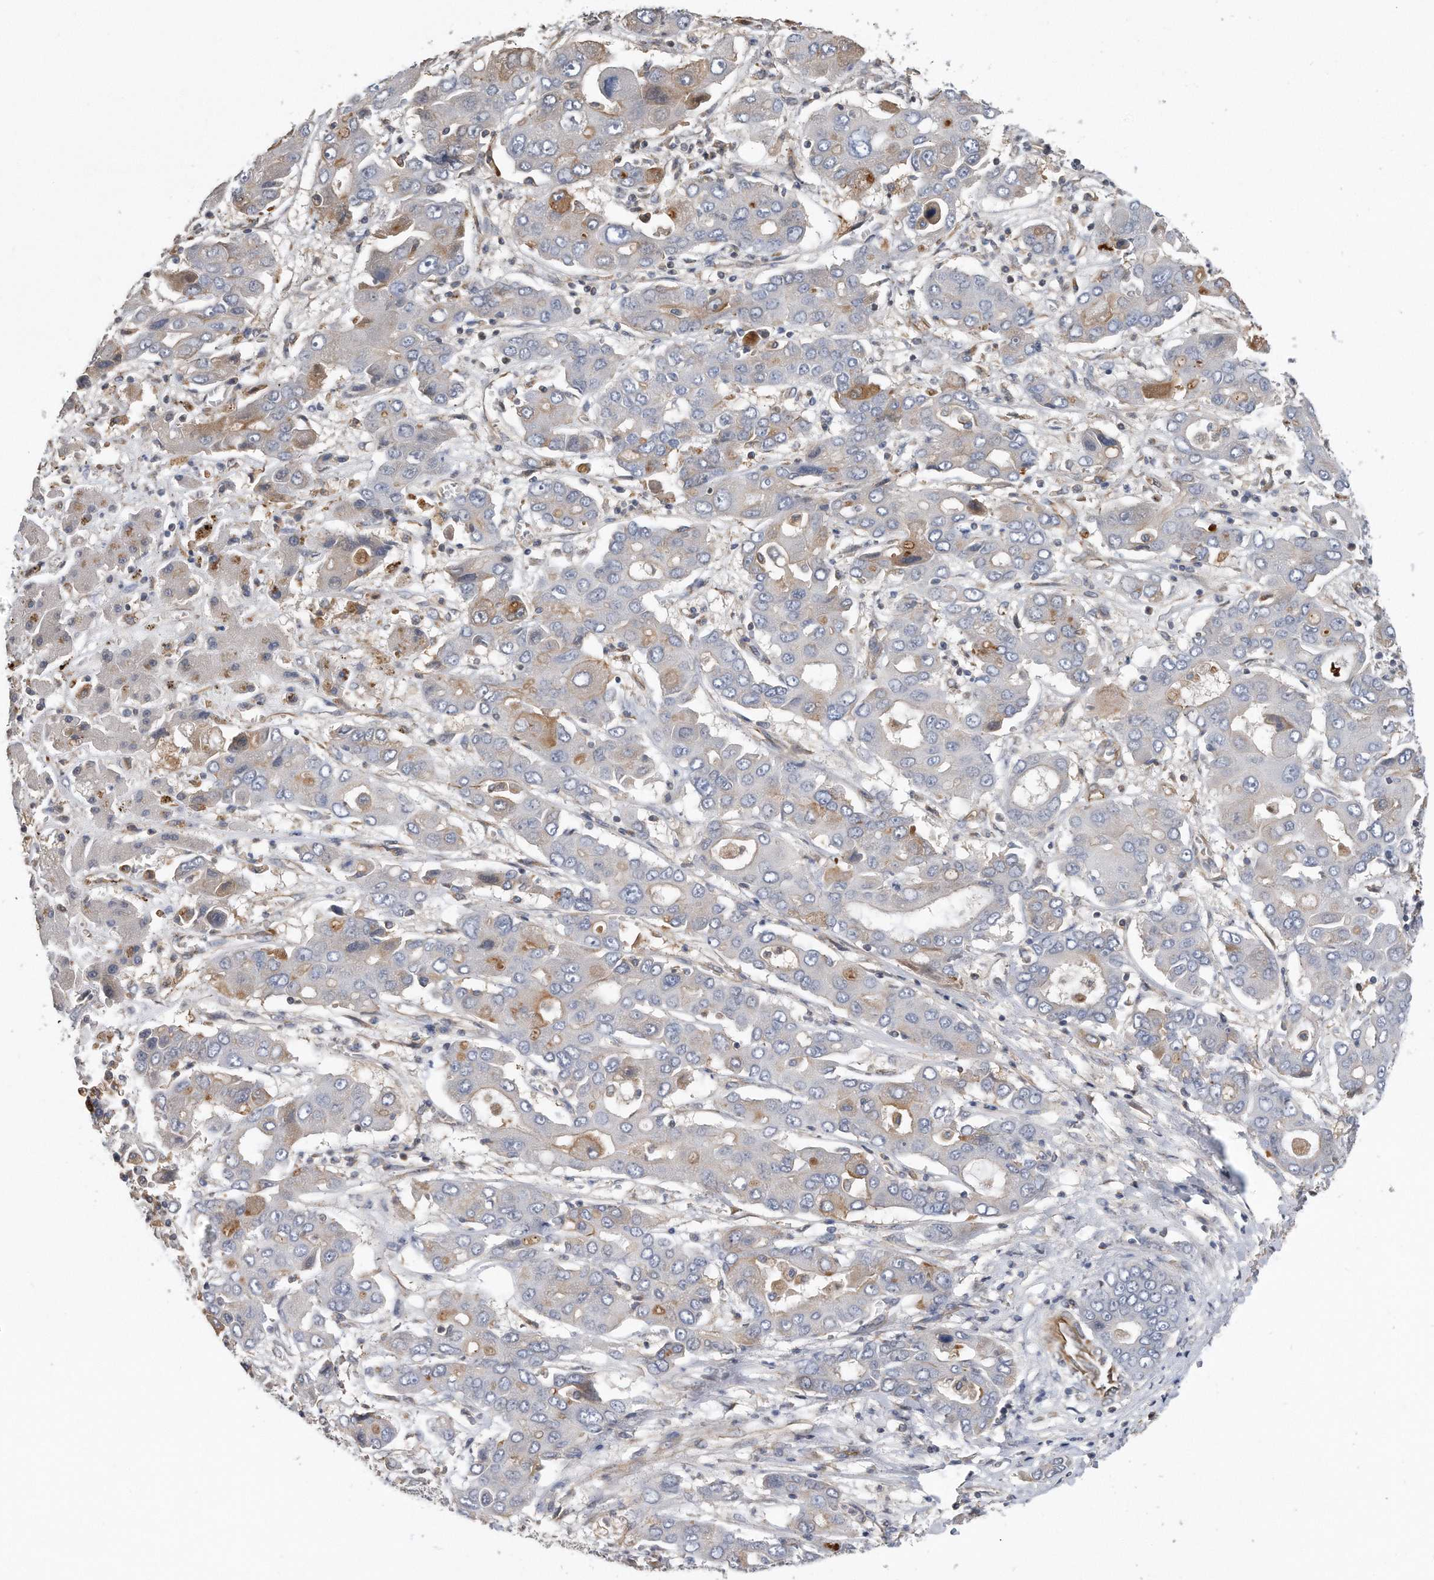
{"staining": {"intensity": "weak", "quantity": "<25%", "location": "cytoplasmic/membranous"}, "tissue": "liver cancer", "cell_type": "Tumor cells", "image_type": "cancer", "snomed": [{"axis": "morphology", "description": "Cholangiocarcinoma"}, {"axis": "topography", "description": "Liver"}], "caption": "An IHC image of liver cholangiocarcinoma is shown. There is no staining in tumor cells of liver cholangiocarcinoma. (Brightfield microscopy of DAB (3,3'-diaminobenzidine) immunohistochemistry at high magnification).", "gene": "GPC1", "patient": {"sex": "male", "age": 67}}